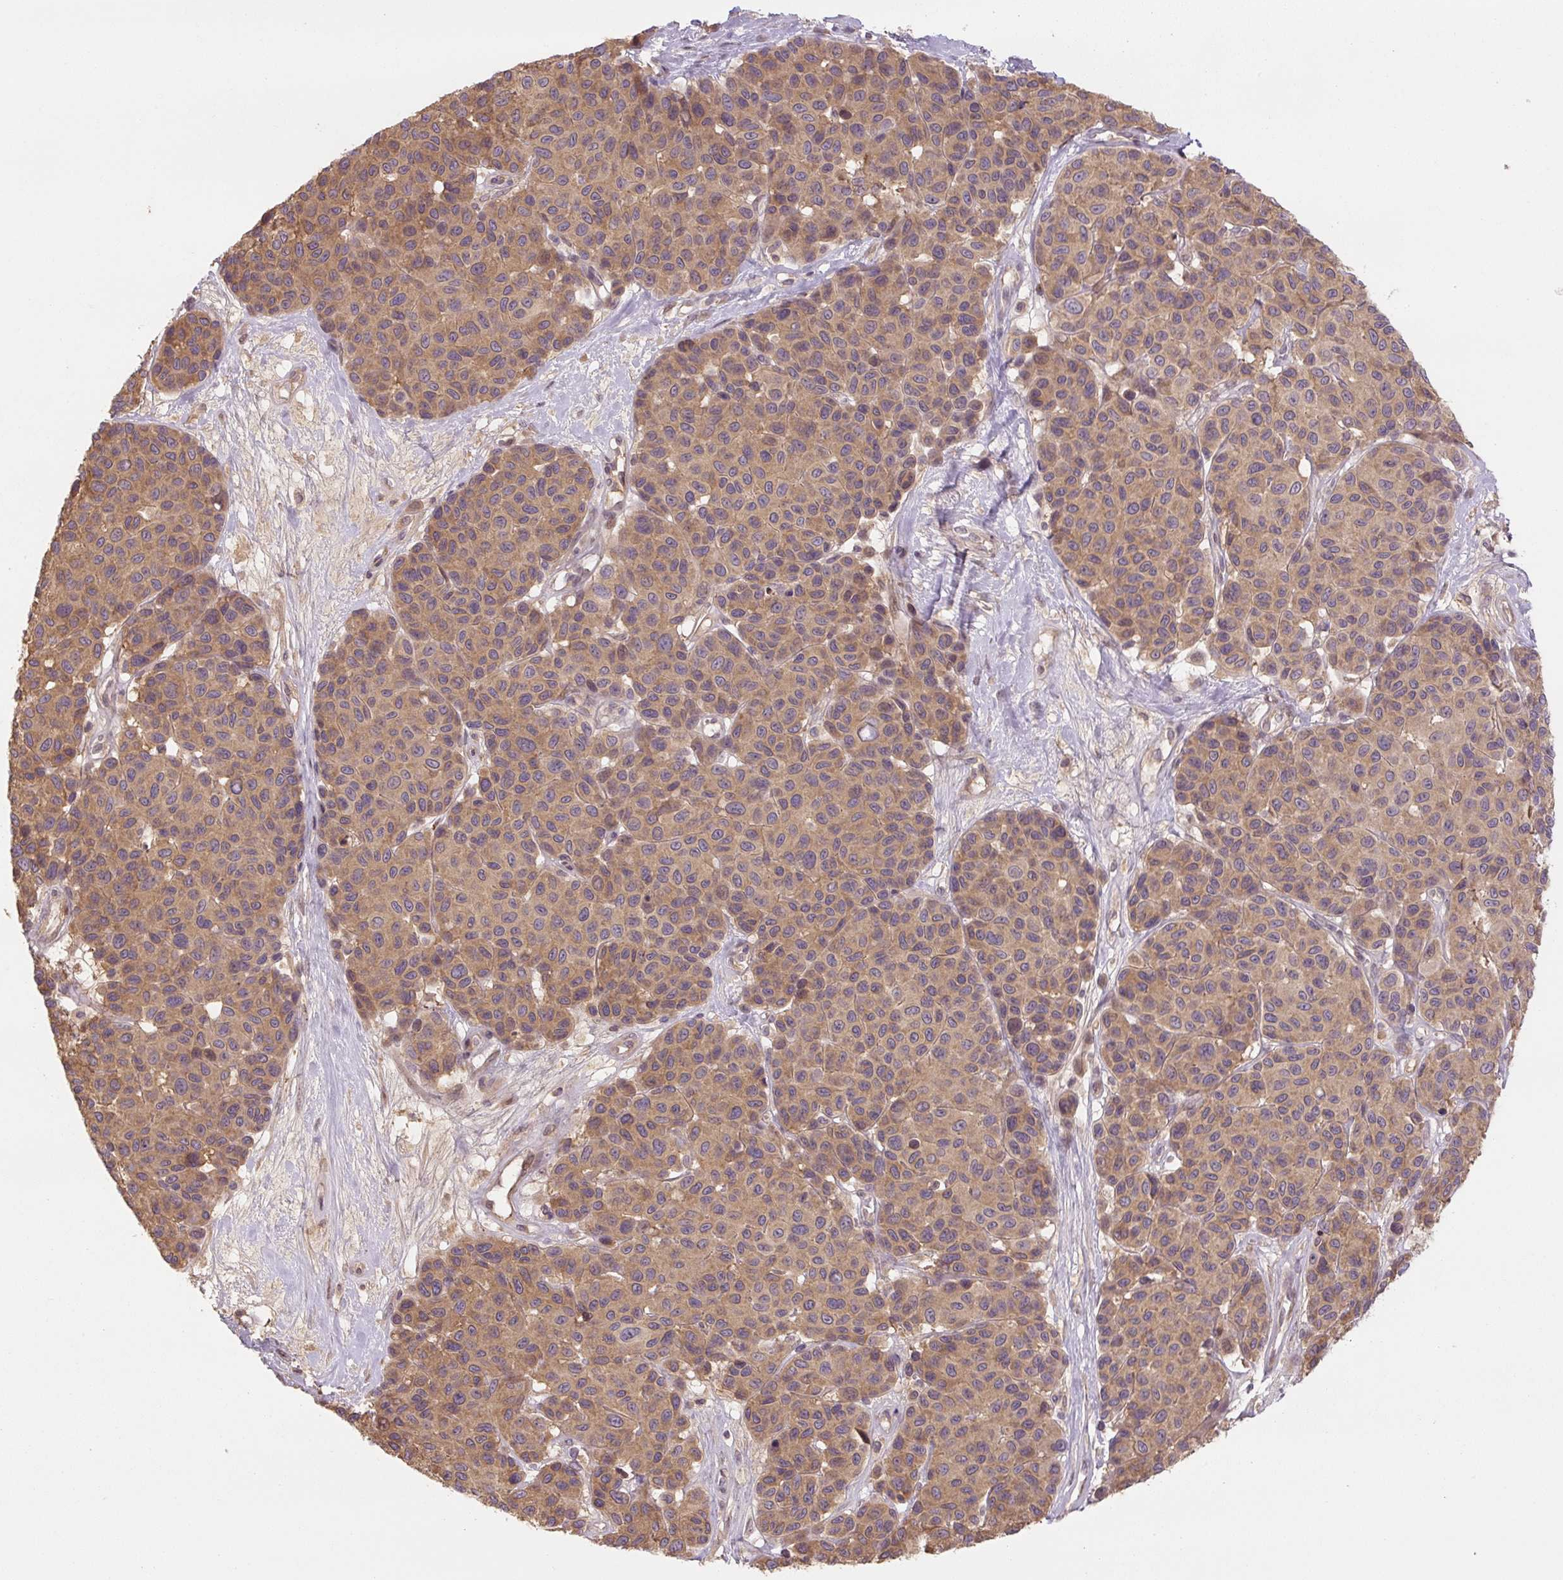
{"staining": {"intensity": "moderate", "quantity": "25%-75%", "location": "cytoplasmic/membranous"}, "tissue": "melanoma", "cell_type": "Tumor cells", "image_type": "cancer", "snomed": [{"axis": "morphology", "description": "Malignant melanoma, NOS"}, {"axis": "topography", "description": "Skin"}], "caption": "This is an image of immunohistochemistry (IHC) staining of malignant melanoma, which shows moderate staining in the cytoplasmic/membranous of tumor cells.", "gene": "C2orf73", "patient": {"sex": "female", "age": 66}}